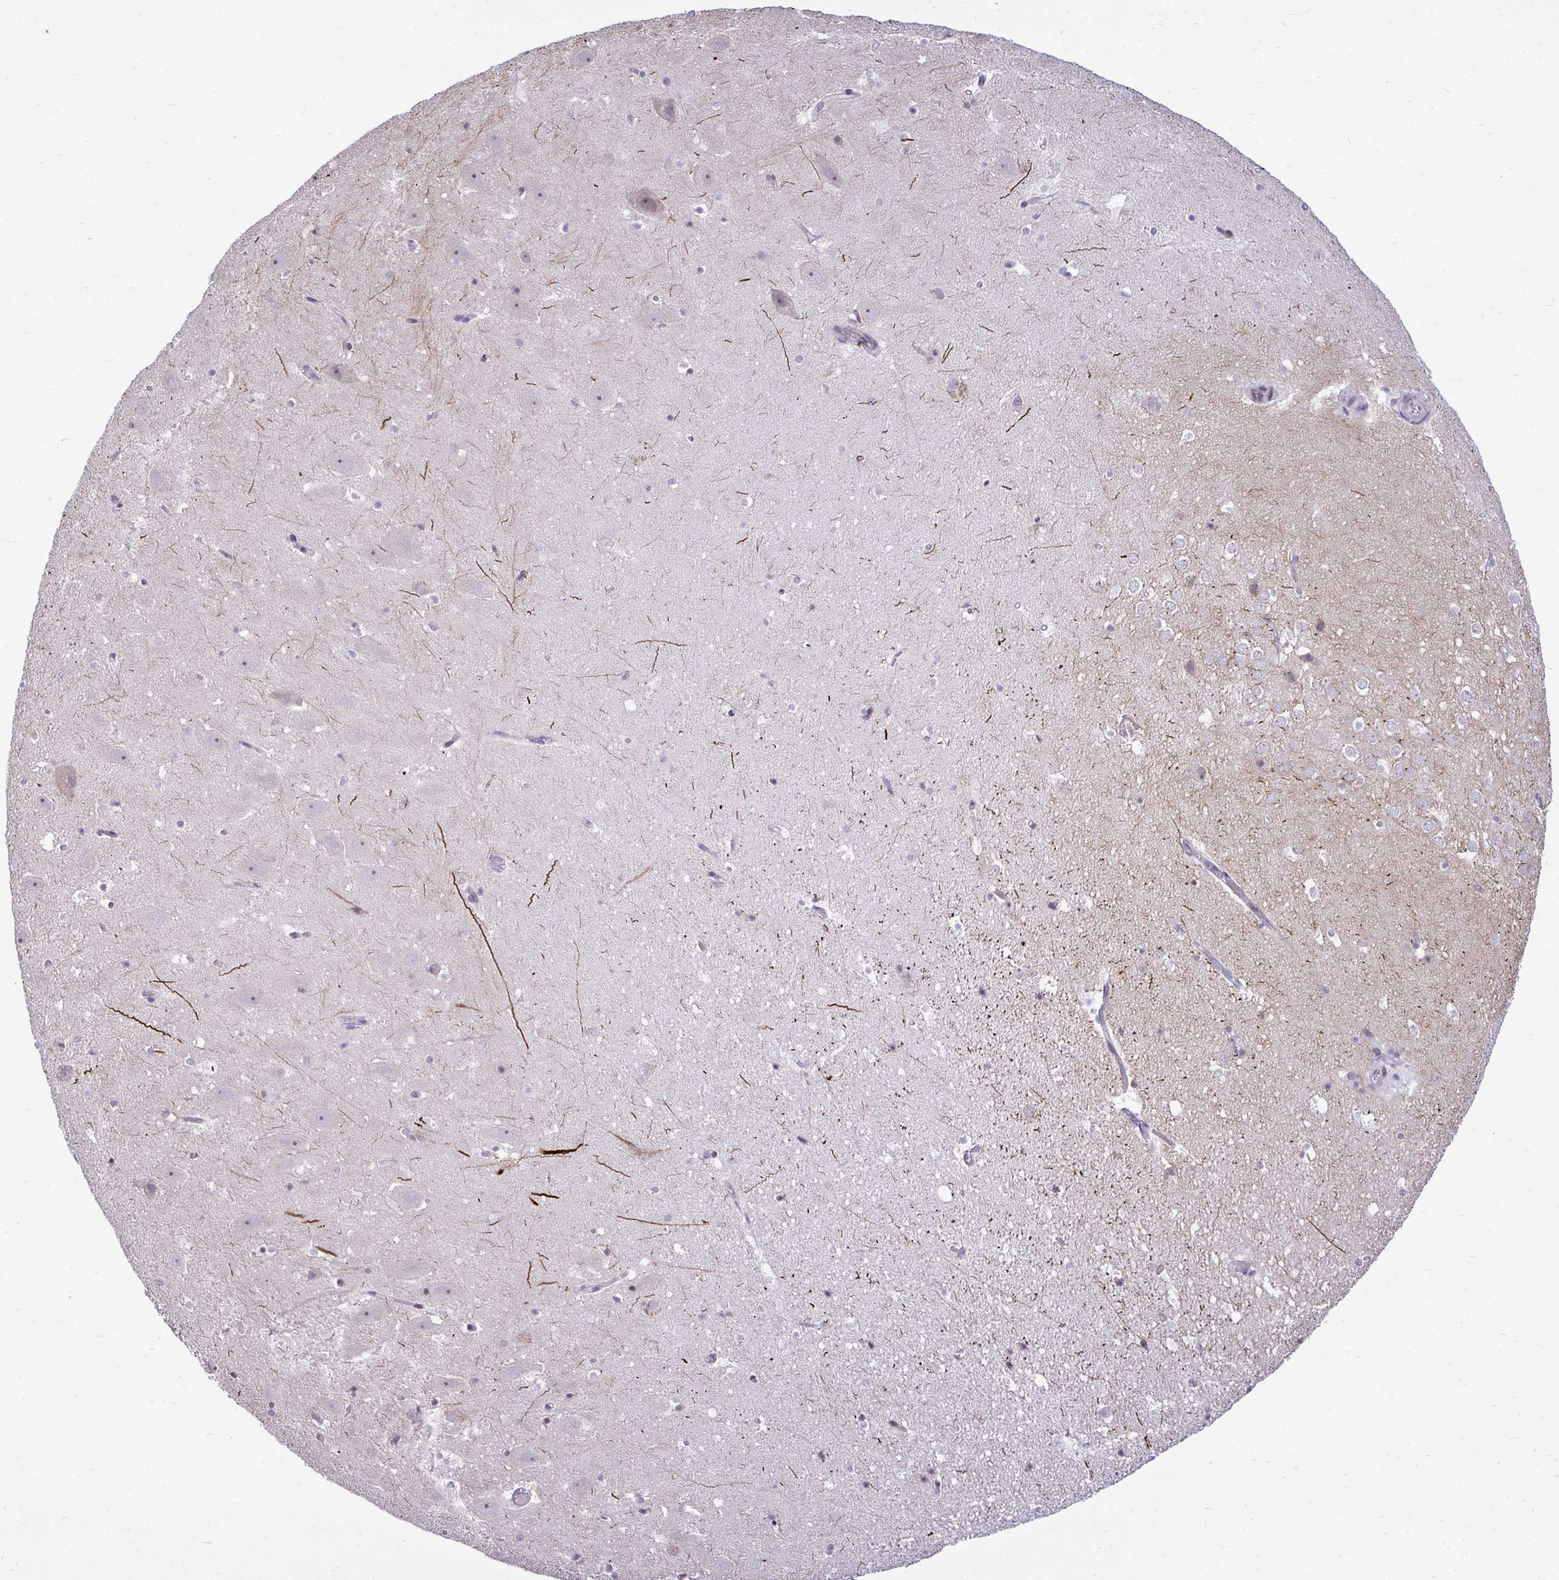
{"staining": {"intensity": "negative", "quantity": "none", "location": "none"}, "tissue": "hippocampus", "cell_type": "Glial cells", "image_type": "normal", "snomed": [{"axis": "morphology", "description": "Normal tissue, NOS"}, {"axis": "topography", "description": "Hippocampus"}], "caption": "This is an immunohistochemistry photomicrograph of benign hippocampus. There is no expression in glial cells.", "gene": "PIGK", "patient": {"sex": "female", "age": 42}}